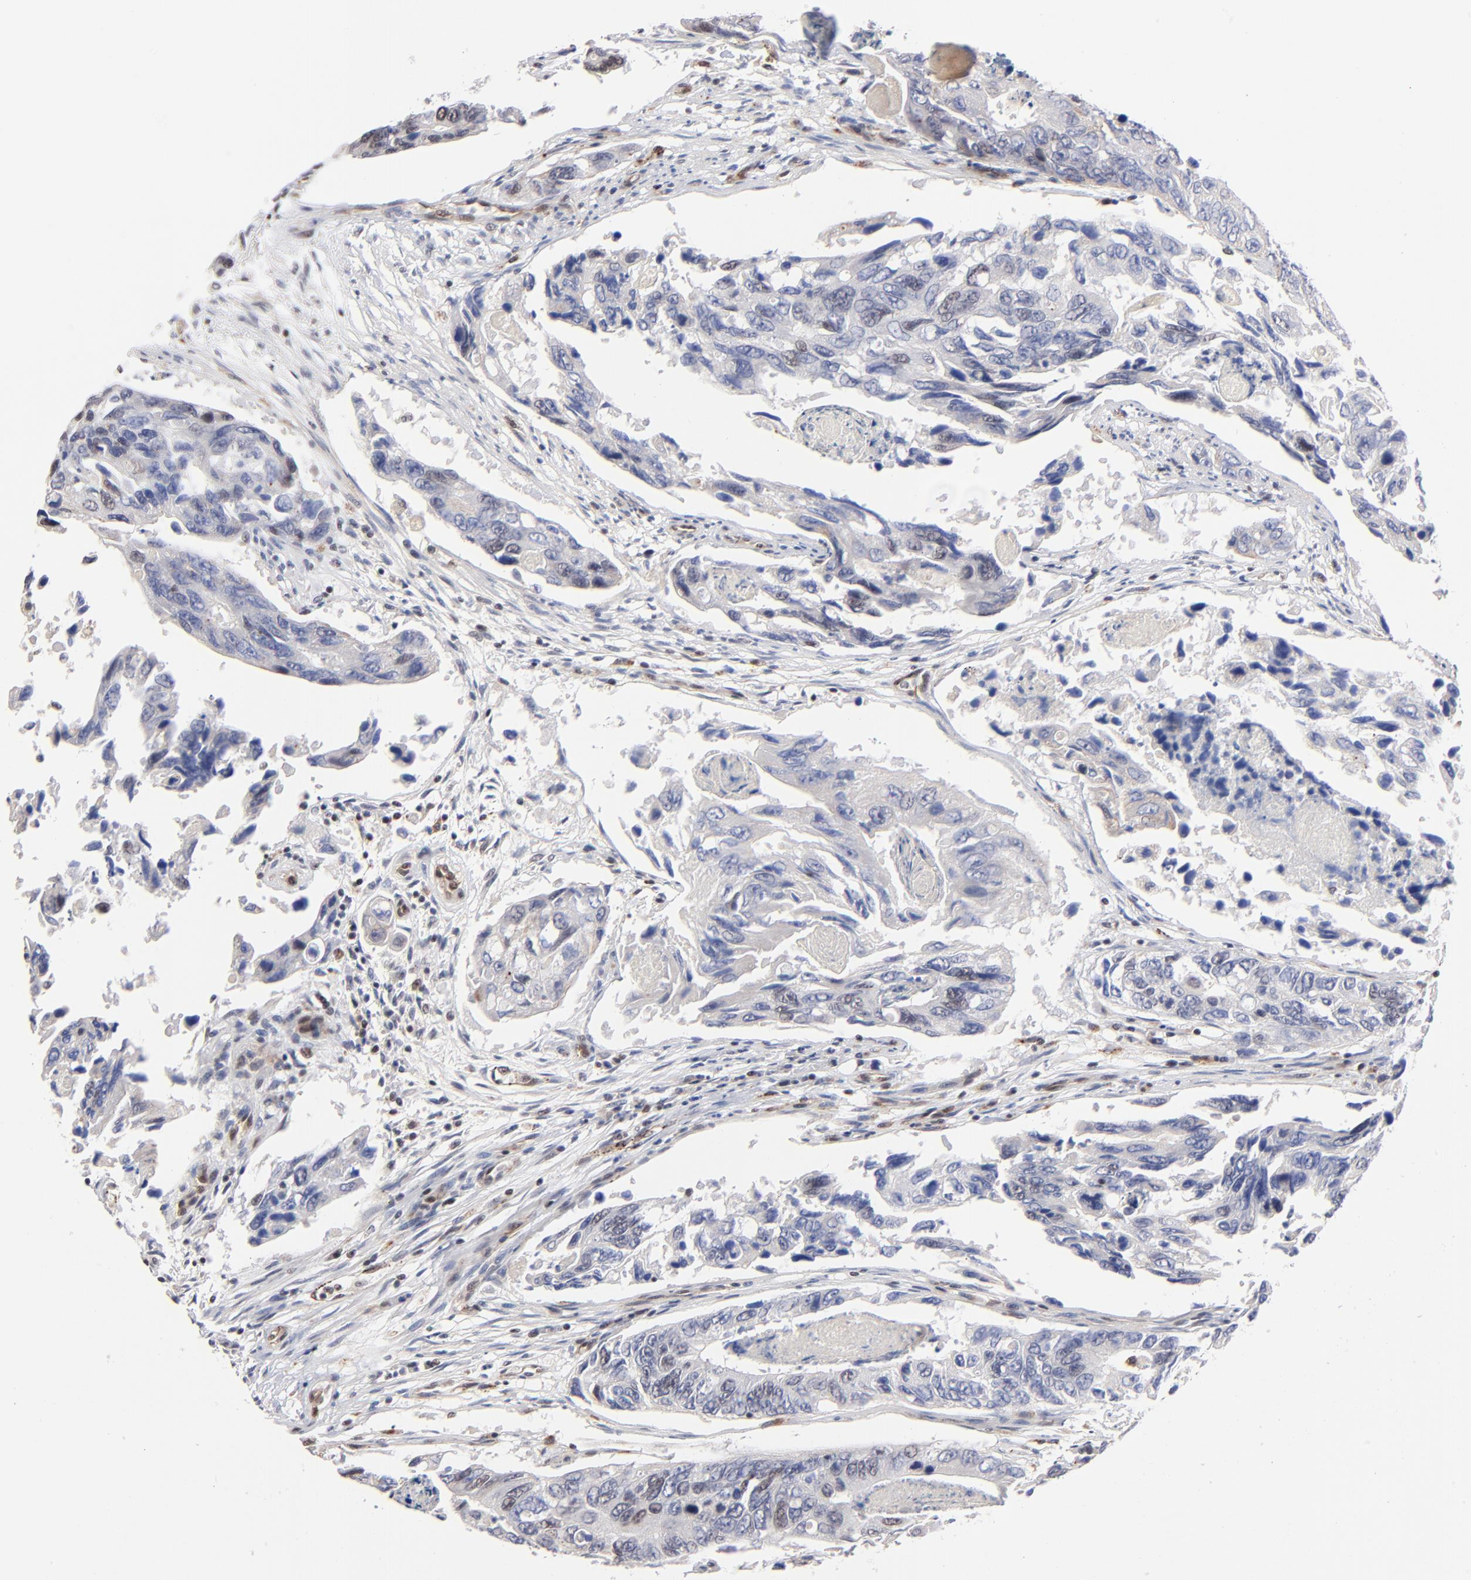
{"staining": {"intensity": "weak", "quantity": "25%-75%", "location": "nuclear"}, "tissue": "colorectal cancer", "cell_type": "Tumor cells", "image_type": "cancer", "snomed": [{"axis": "morphology", "description": "Adenocarcinoma, NOS"}, {"axis": "topography", "description": "Colon"}], "caption": "Immunohistochemical staining of human adenocarcinoma (colorectal) exhibits low levels of weak nuclear positivity in about 25%-75% of tumor cells. (DAB = brown stain, brightfield microscopy at high magnification).", "gene": "GABPA", "patient": {"sex": "female", "age": 86}}